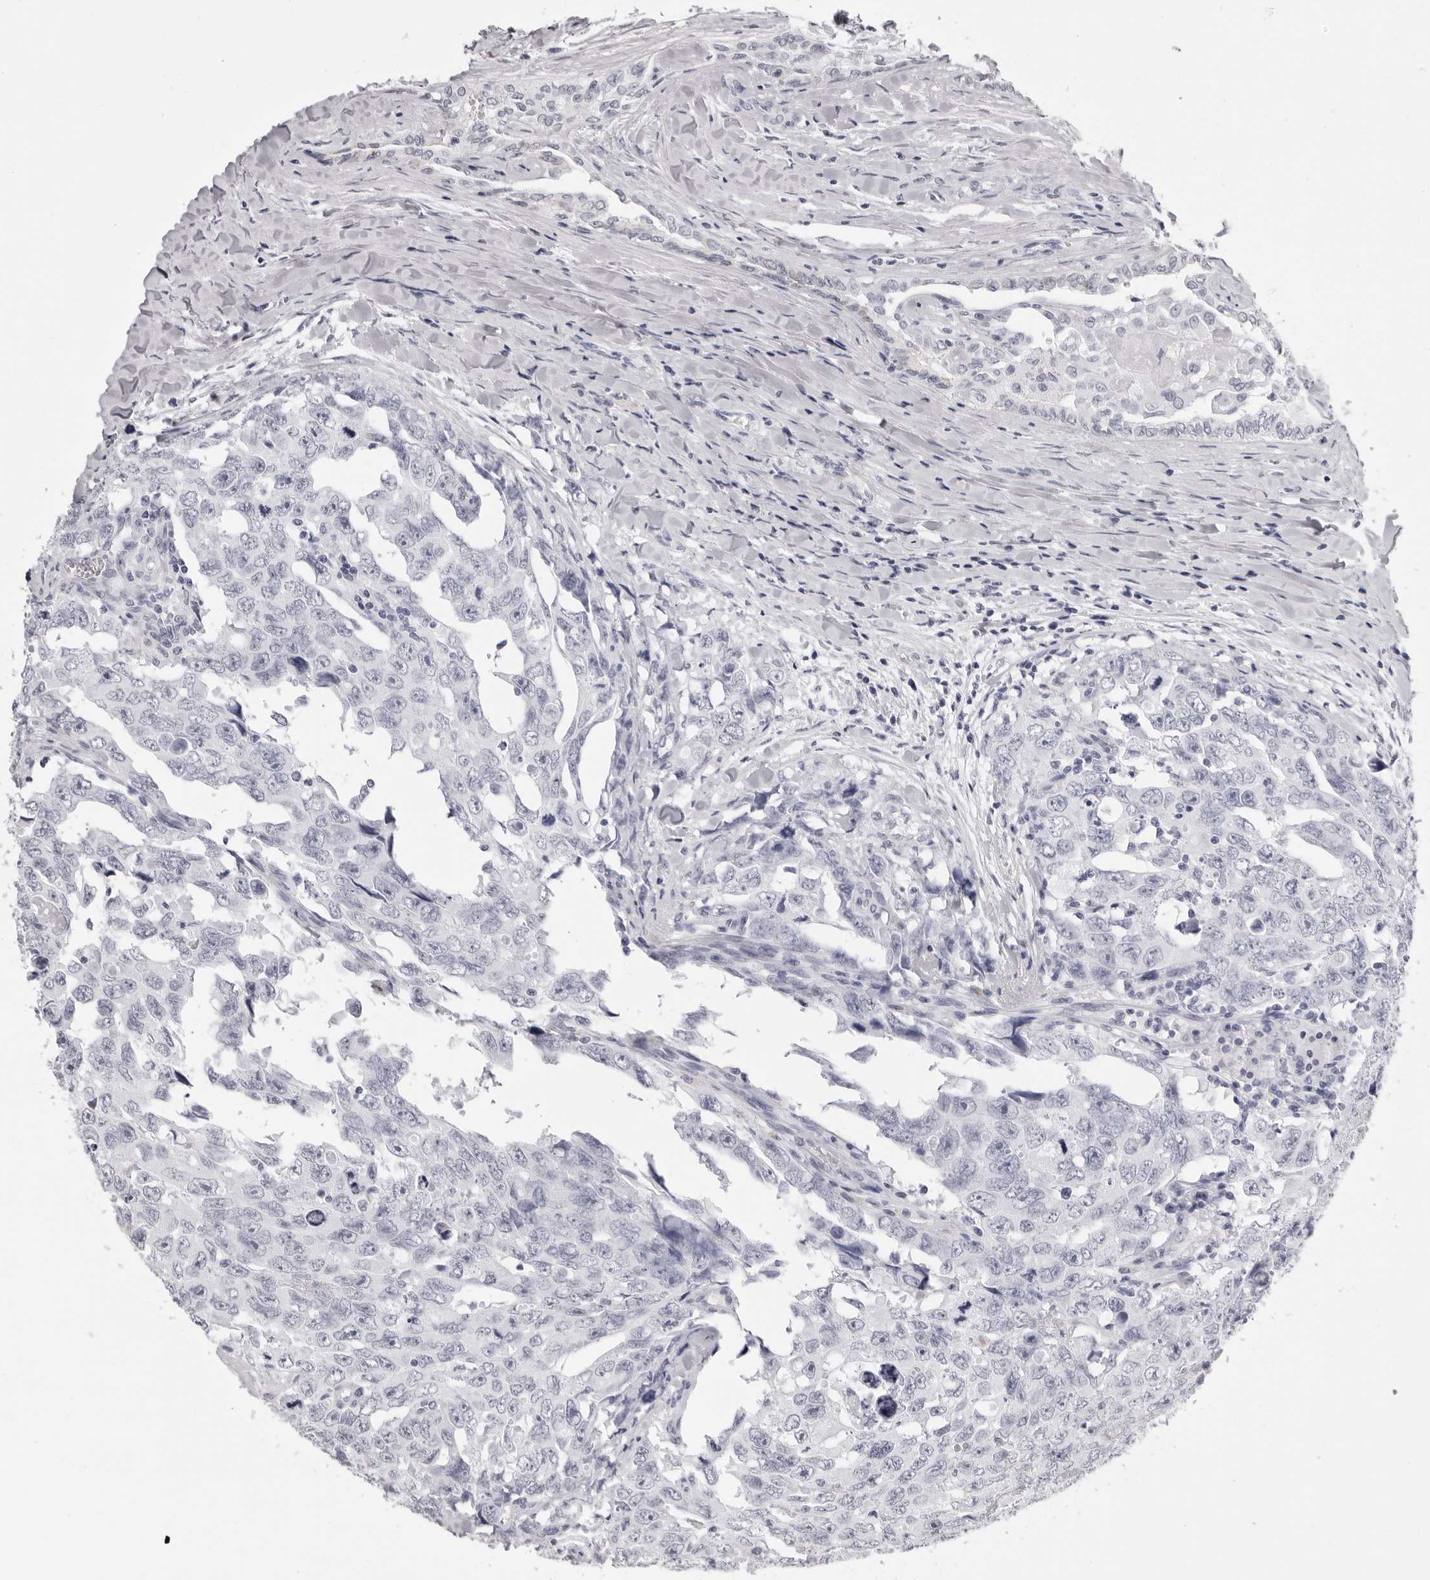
{"staining": {"intensity": "negative", "quantity": "none", "location": "none"}, "tissue": "testis cancer", "cell_type": "Tumor cells", "image_type": "cancer", "snomed": [{"axis": "morphology", "description": "Carcinoma, Embryonal, NOS"}, {"axis": "topography", "description": "Testis"}], "caption": "An image of testis cancer (embryonal carcinoma) stained for a protein shows no brown staining in tumor cells.", "gene": "RHO", "patient": {"sex": "male", "age": 28}}